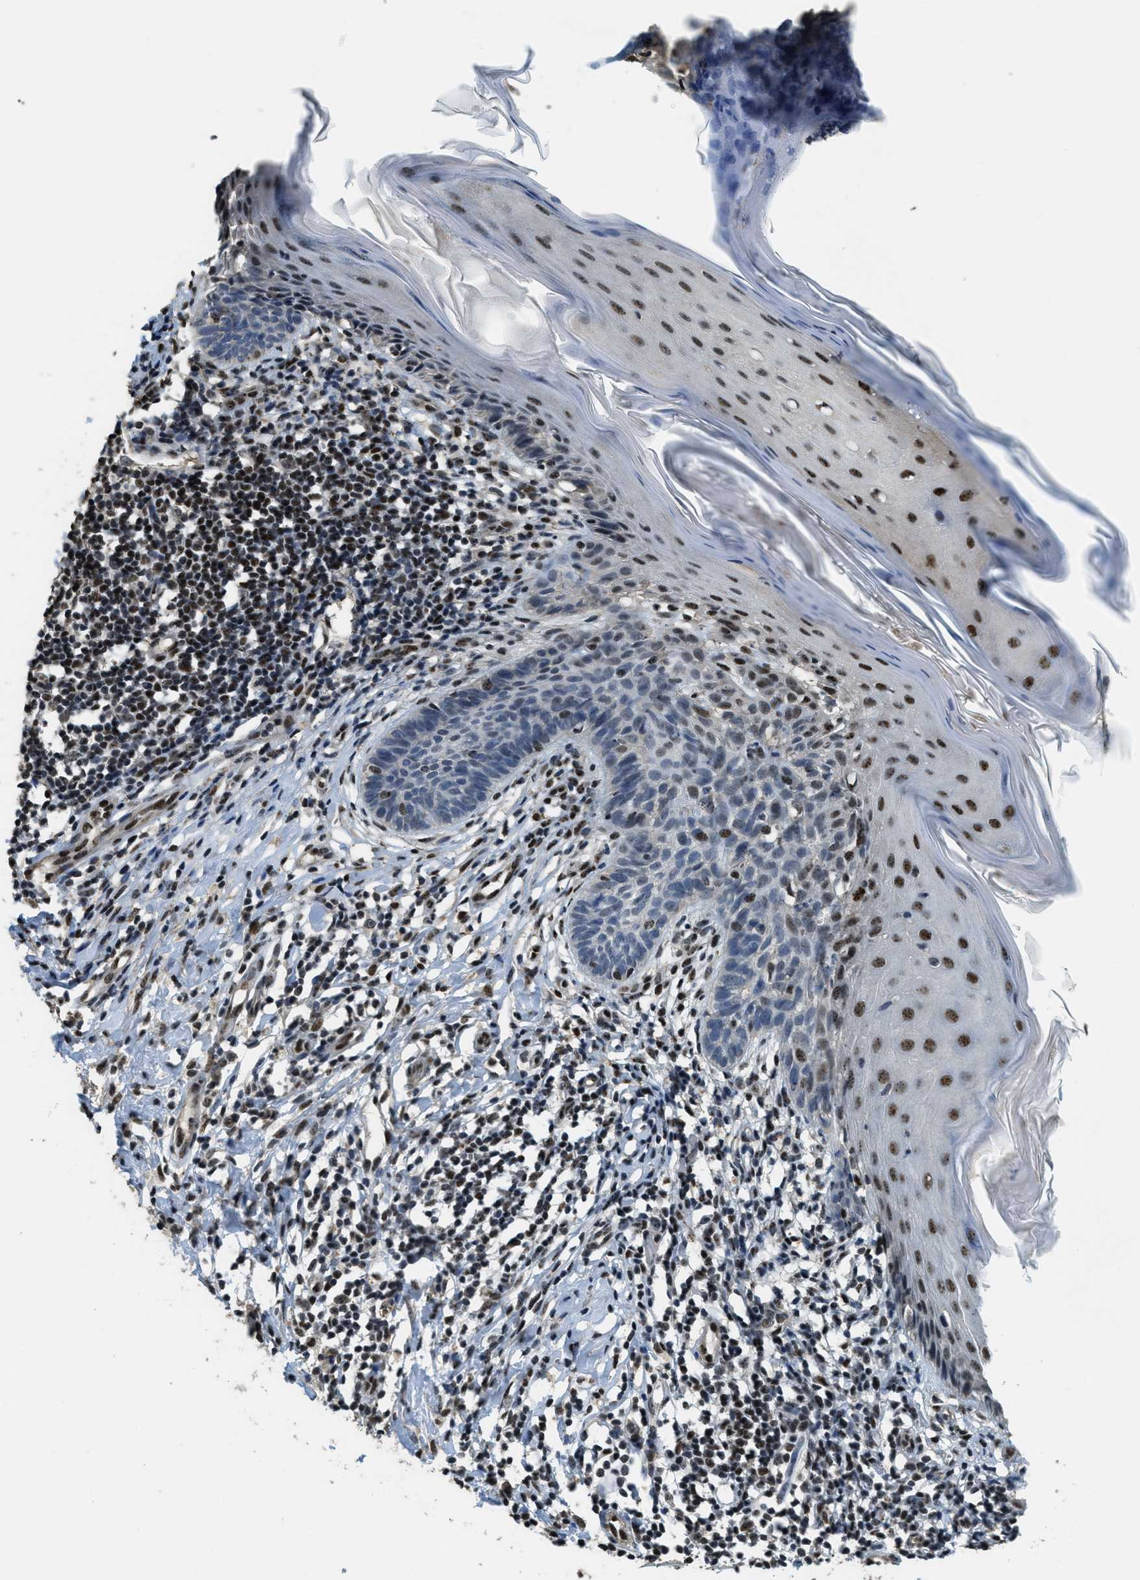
{"staining": {"intensity": "moderate", "quantity": "<25%", "location": "nuclear"}, "tissue": "skin cancer", "cell_type": "Tumor cells", "image_type": "cancer", "snomed": [{"axis": "morphology", "description": "Basal cell carcinoma"}, {"axis": "topography", "description": "Skin"}], "caption": "Basal cell carcinoma (skin) tissue displays moderate nuclear expression in about <25% of tumor cells The staining is performed using DAB brown chromogen to label protein expression. The nuclei are counter-stained blue using hematoxylin.", "gene": "SP100", "patient": {"sex": "male", "age": 60}}